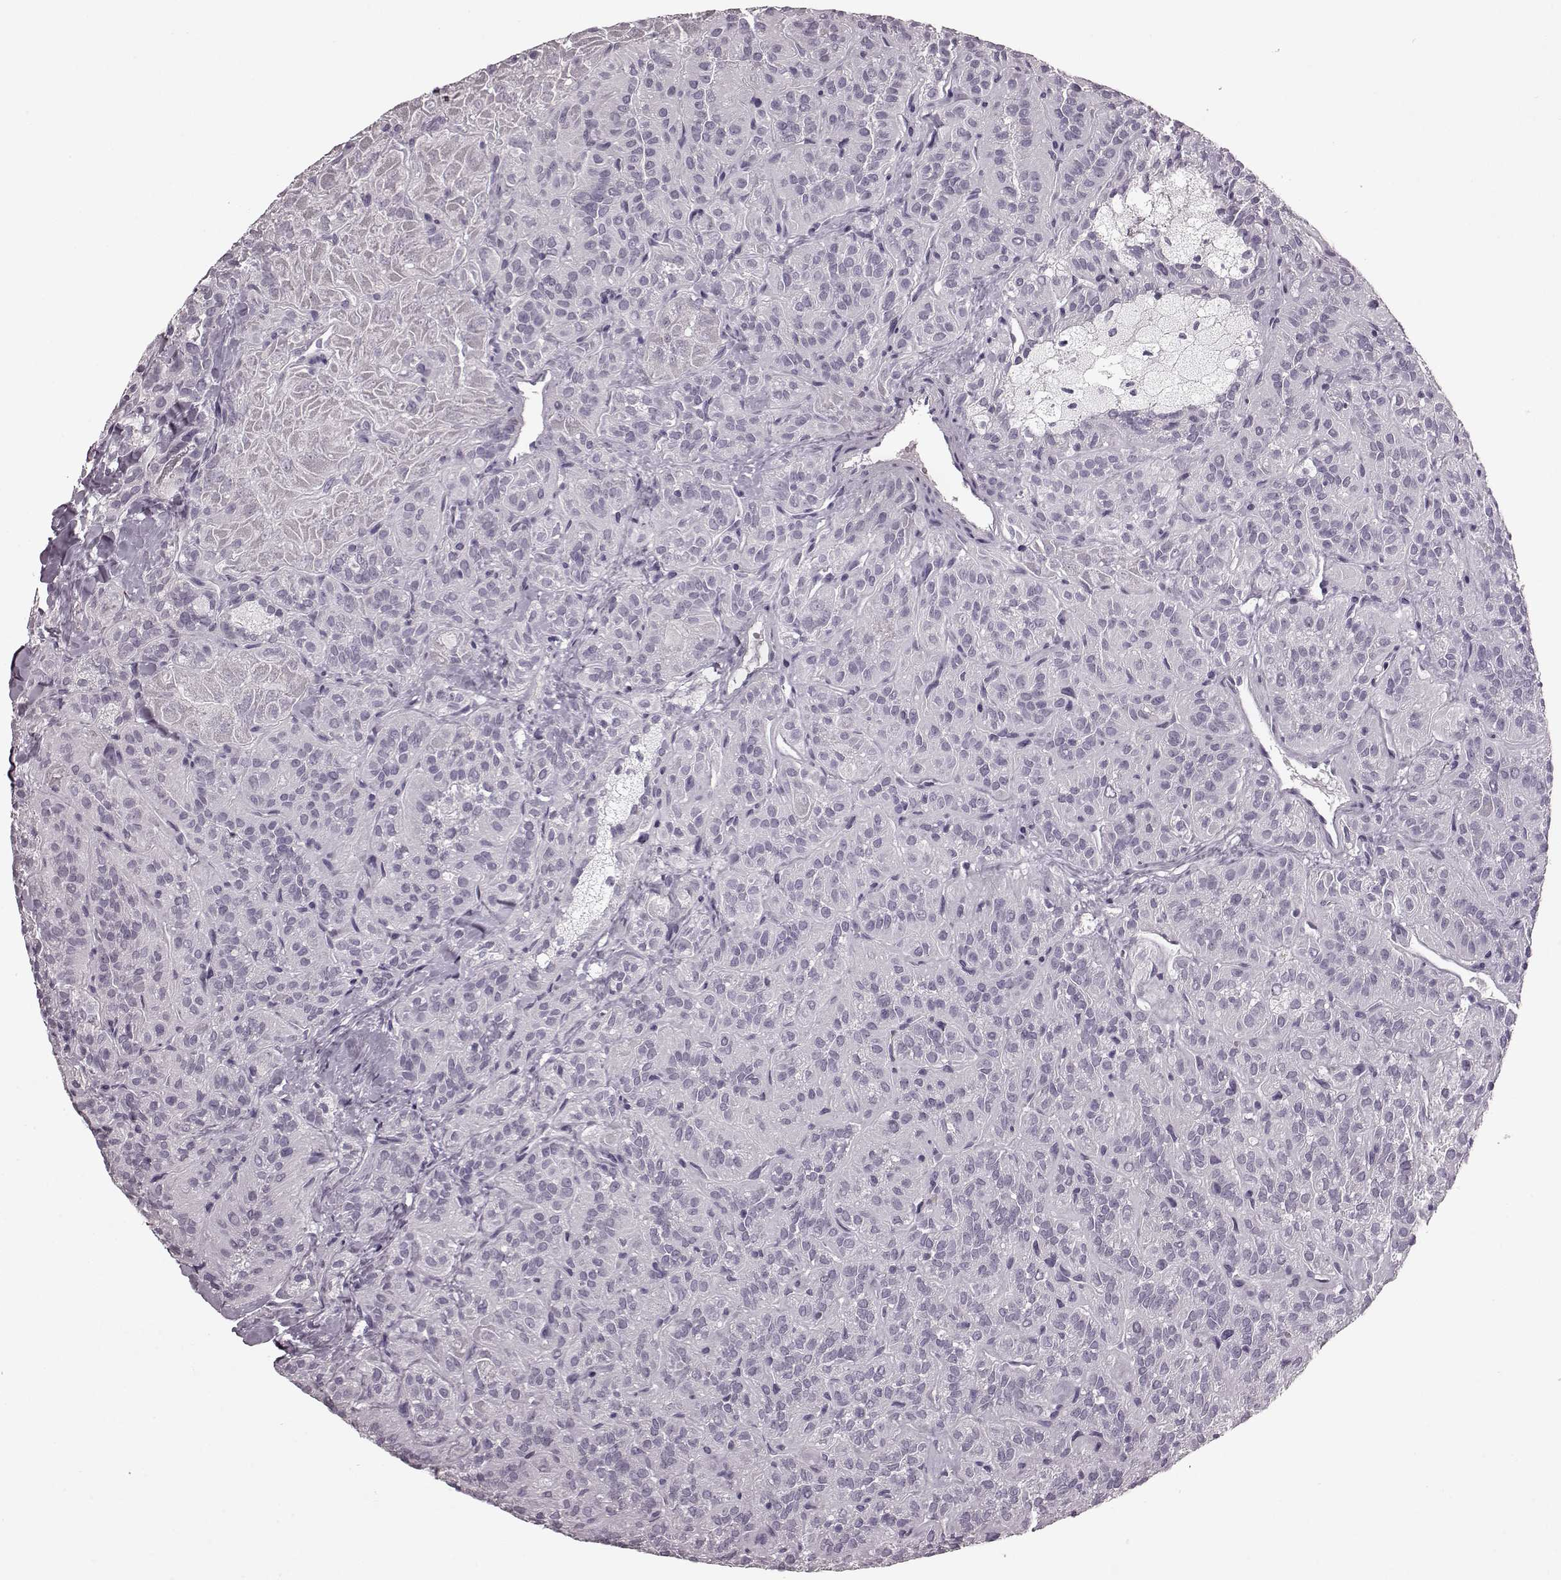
{"staining": {"intensity": "negative", "quantity": "none", "location": "none"}, "tissue": "thyroid cancer", "cell_type": "Tumor cells", "image_type": "cancer", "snomed": [{"axis": "morphology", "description": "Papillary adenocarcinoma, NOS"}, {"axis": "topography", "description": "Thyroid gland"}], "caption": "There is no significant expression in tumor cells of thyroid cancer (papillary adenocarcinoma). (DAB immunohistochemistry, high magnification).", "gene": "CST7", "patient": {"sex": "female", "age": 45}}